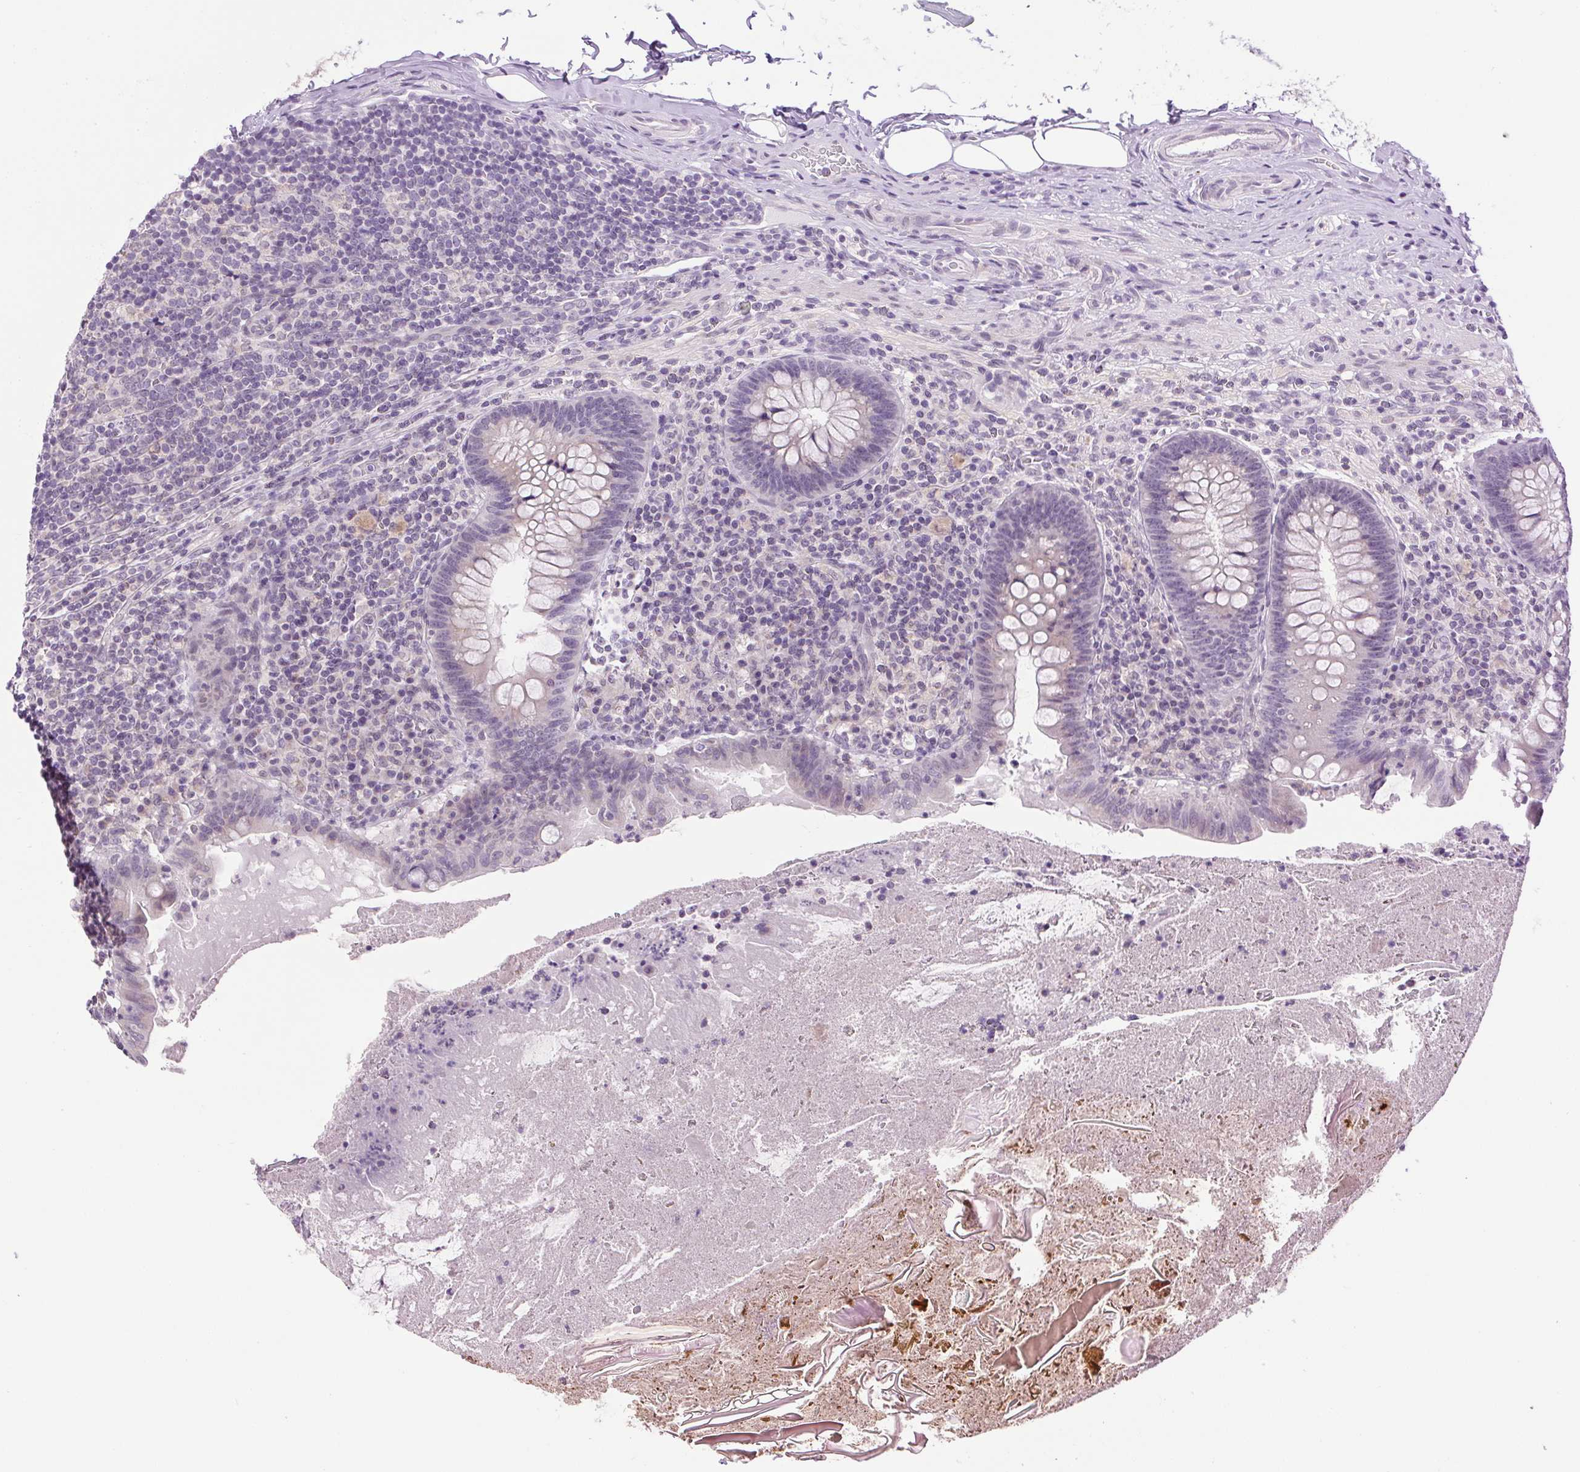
{"staining": {"intensity": "negative", "quantity": "none", "location": "none"}, "tissue": "appendix", "cell_type": "Glandular cells", "image_type": "normal", "snomed": [{"axis": "morphology", "description": "Normal tissue, NOS"}, {"axis": "topography", "description": "Appendix"}], "caption": "Immunohistochemistry (IHC) of unremarkable appendix exhibits no expression in glandular cells. (Immunohistochemistry (IHC), brightfield microscopy, high magnification).", "gene": "SMIM13", "patient": {"sex": "male", "age": 47}}